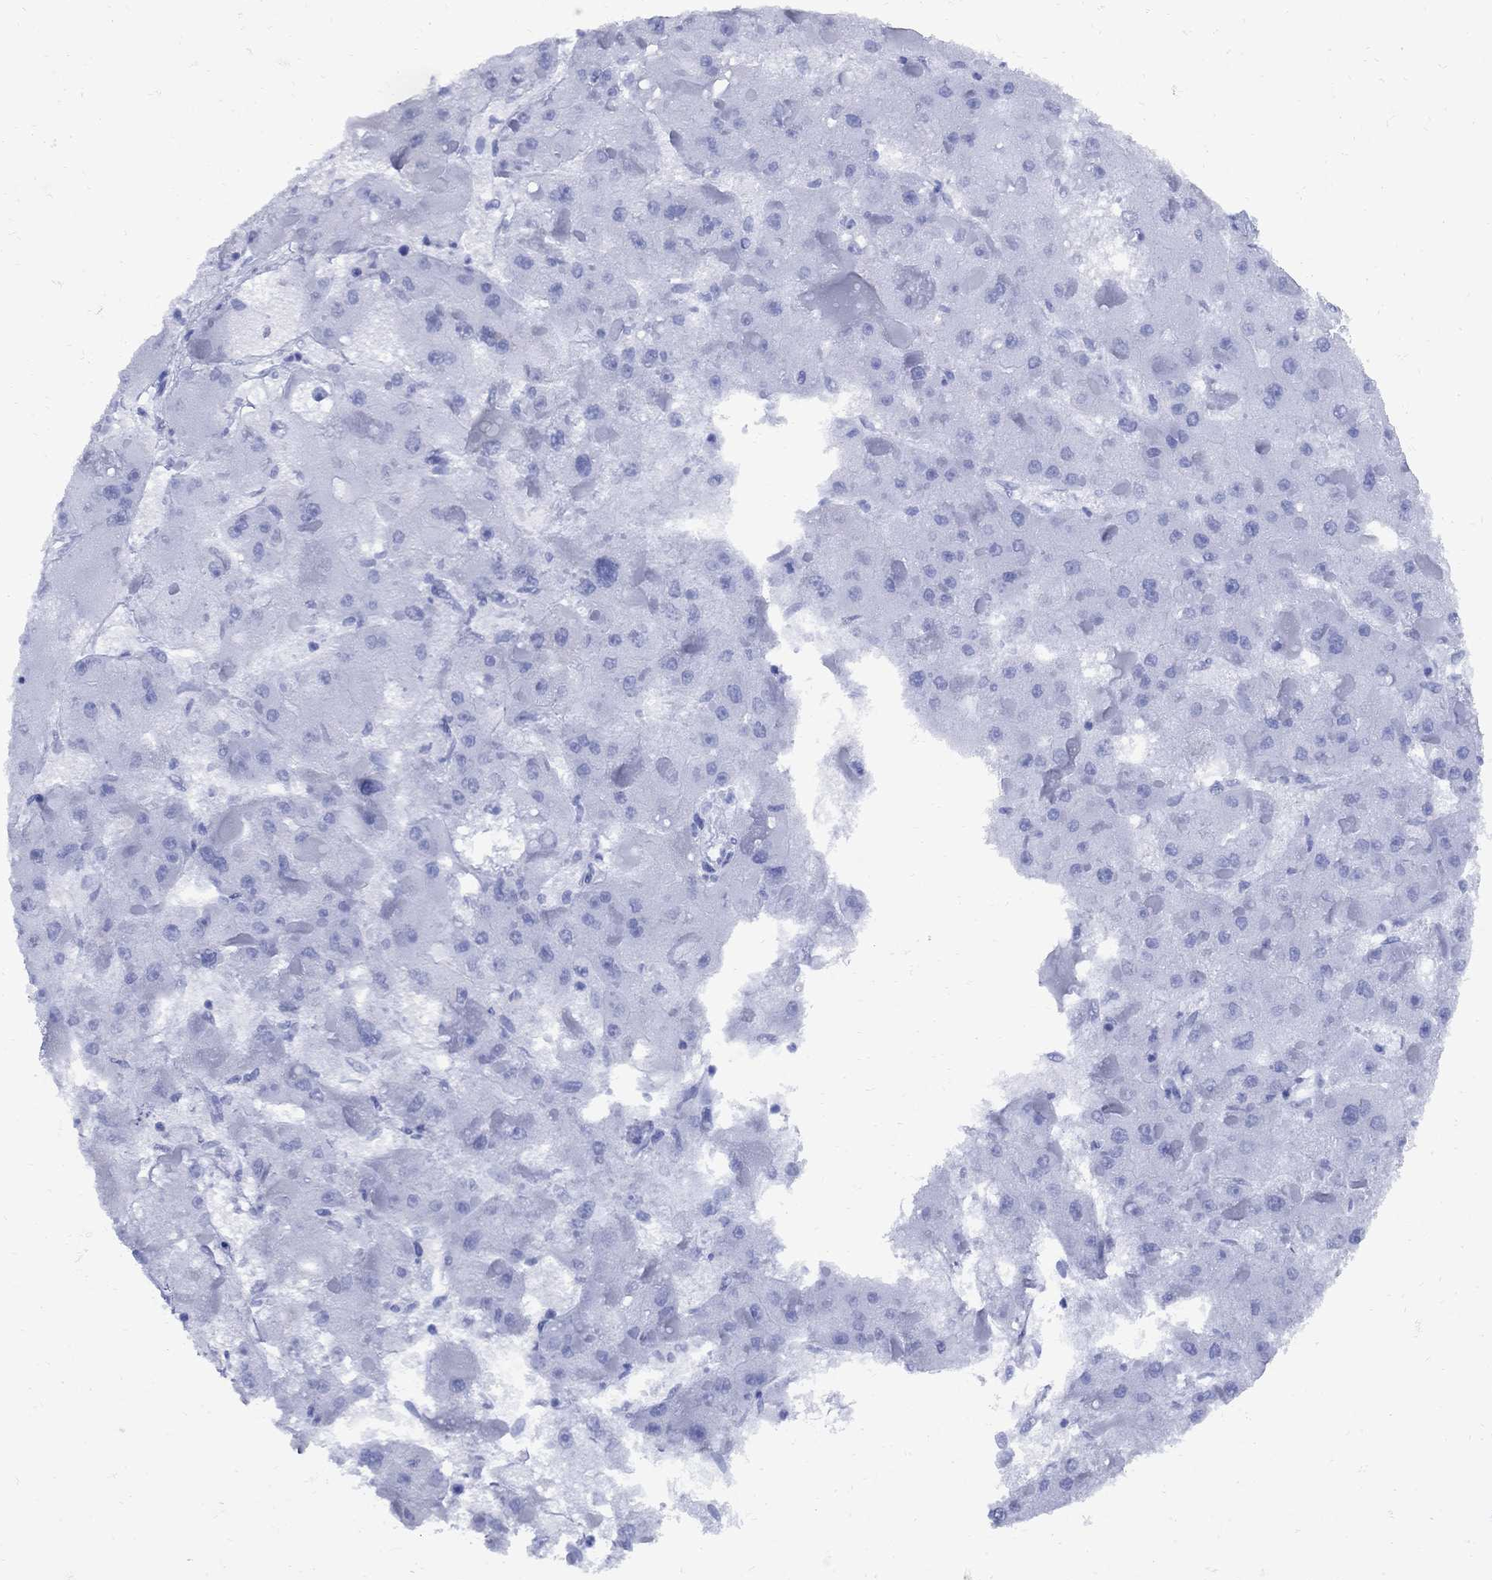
{"staining": {"intensity": "negative", "quantity": "none", "location": "none"}, "tissue": "liver cancer", "cell_type": "Tumor cells", "image_type": "cancer", "snomed": [{"axis": "morphology", "description": "Carcinoma, Hepatocellular, NOS"}, {"axis": "topography", "description": "Liver"}], "caption": "Human liver cancer stained for a protein using immunohistochemistry reveals no positivity in tumor cells.", "gene": "SMCP", "patient": {"sex": "female", "age": 73}}